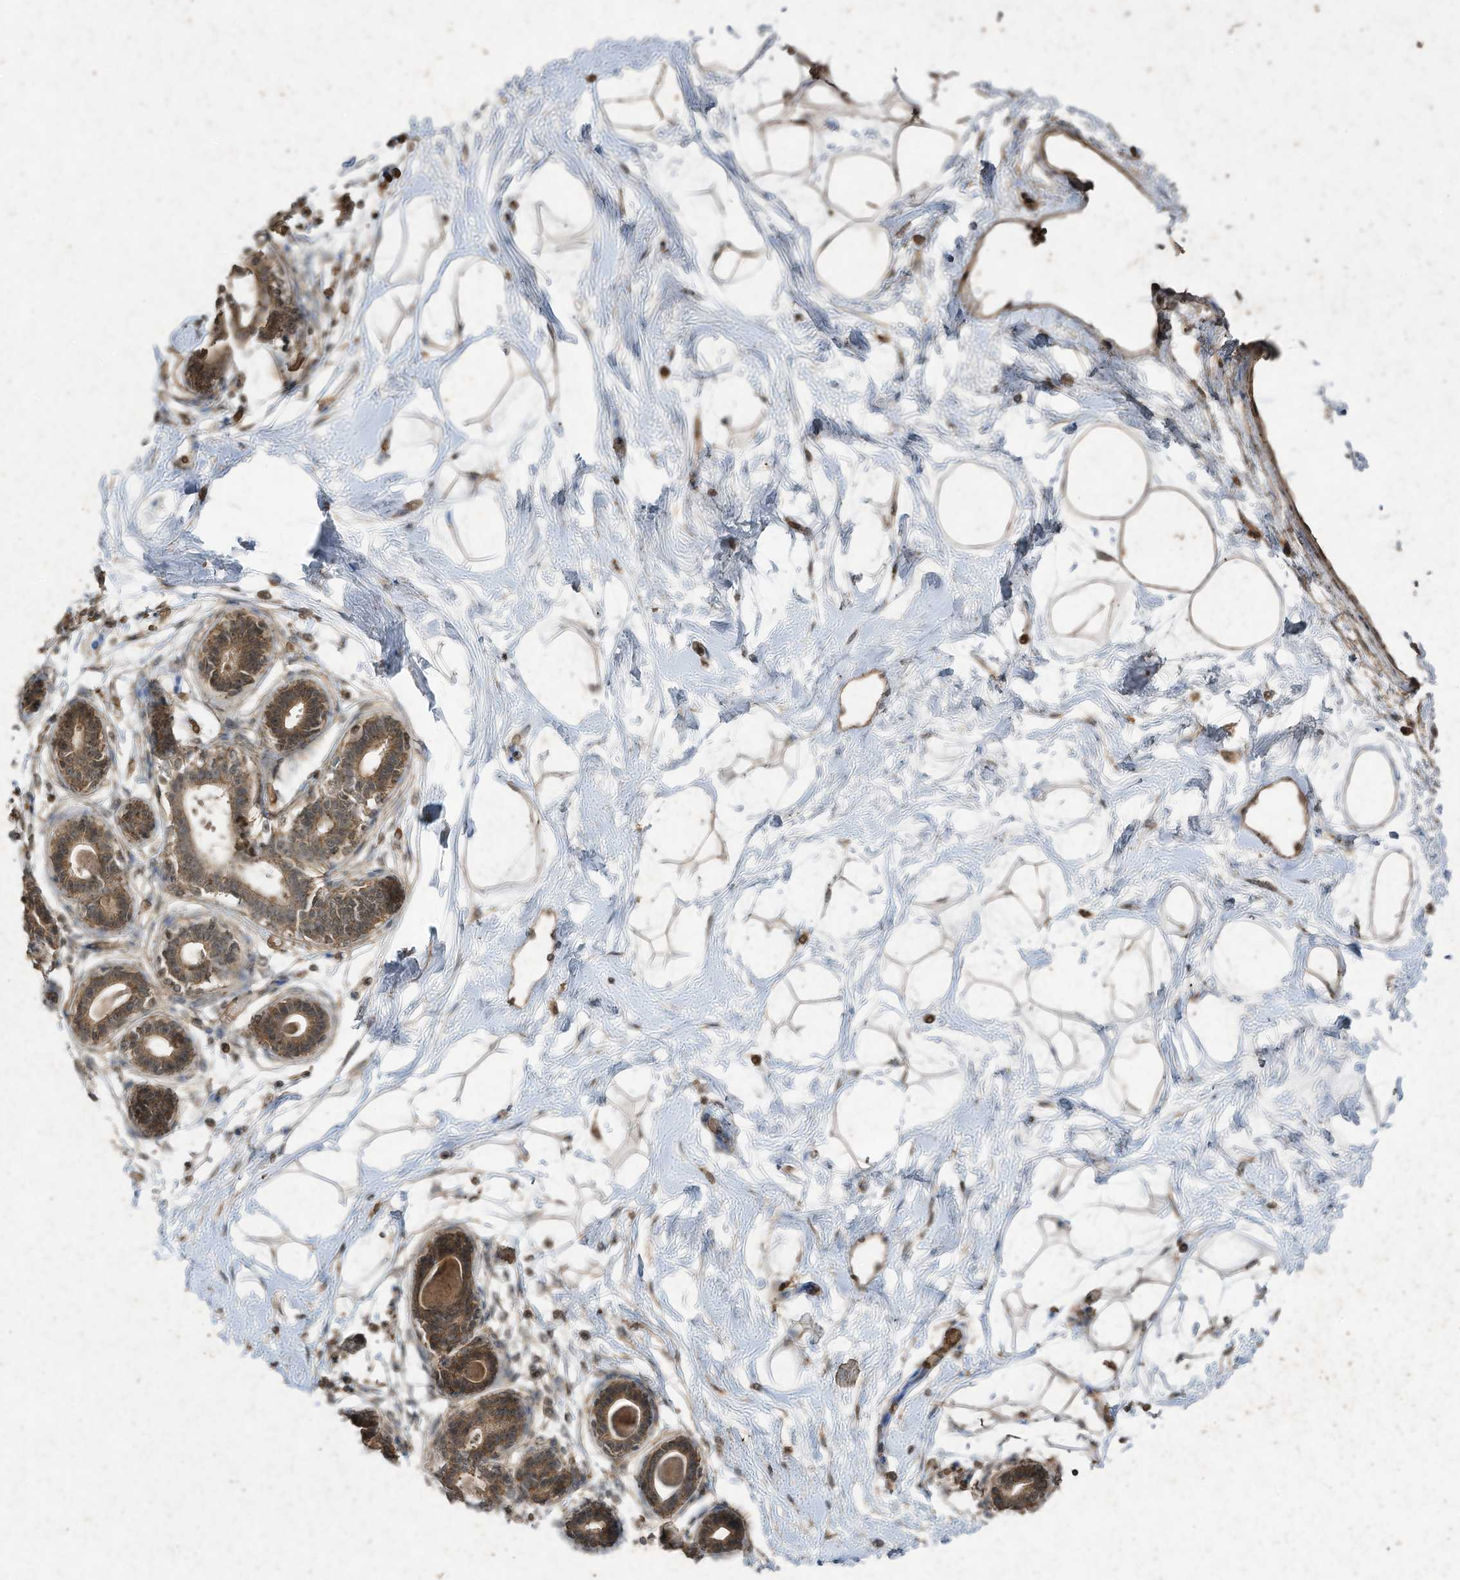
{"staining": {"intensity": "weak", "quantity": "25%-75%", "location": "cytoplasmic/membranous"}, "tissue": "breast", "cell_type": "Adipocytes", "image_type": "normal", "snomed": [{"axis": "morphology", "description": "Normal tissue, NOS"}, {"axis": "topography", "description": "Breast"}], "caption": "A brown stain shows weak cytoplasmic/membranous positivity of a protein in adipocytes of benign breast.", "gene": "MATN2", "patient": {"sex": "female", "age": 45}}